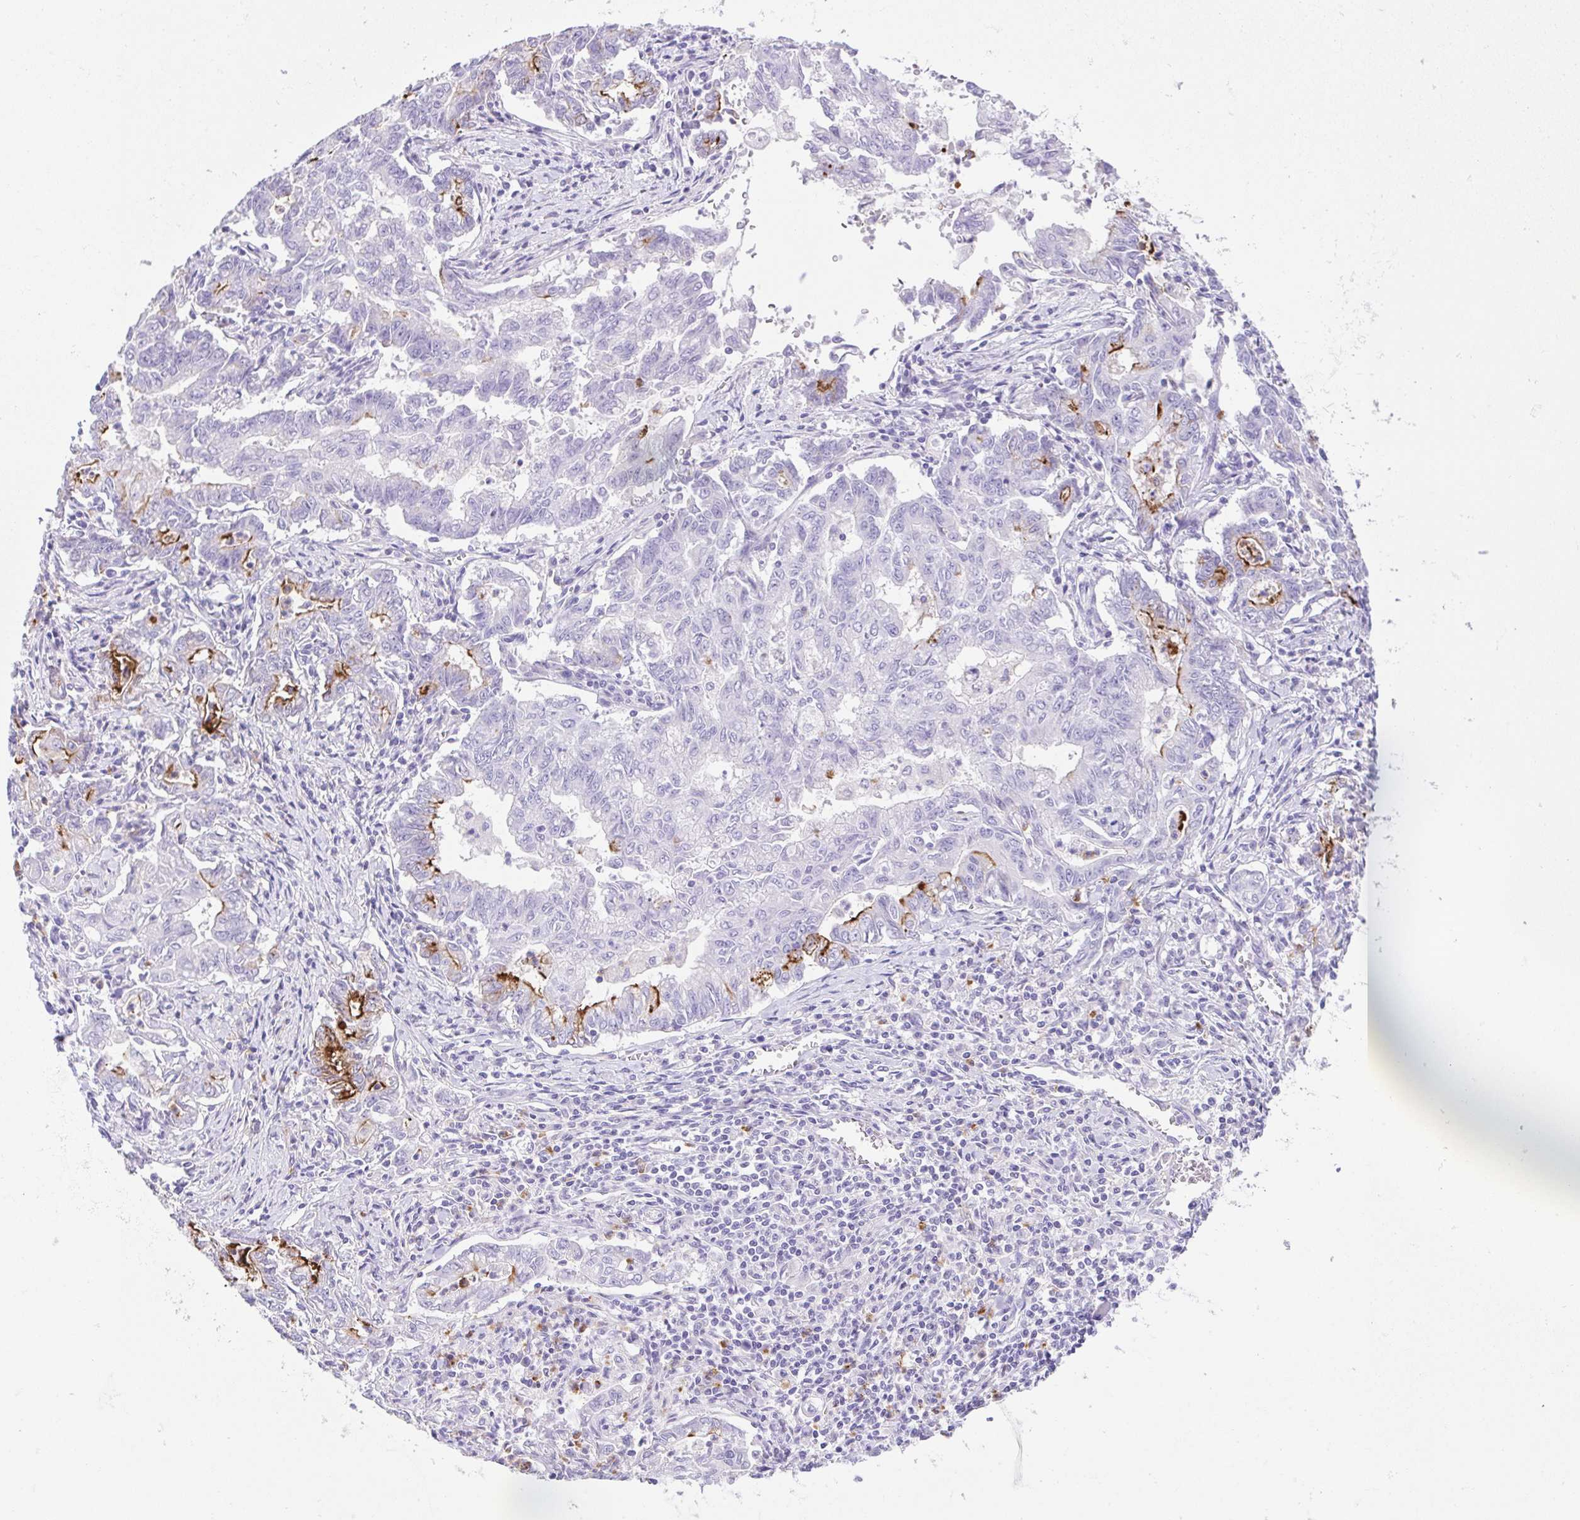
{"staining": {"intensity": "strong", "quantity": "<25%", "location": "cytoplasmic/membranous"}, "tissue": "stomach cancer", "cell_type": "Tumor cells", "image_type": "cancer", "snomed": [{"axis": "morphology", "description": "Adenocarcinoma, NOS"}, {"axis": "topography", "description": "Stomach, upper"}], "caption": "Stomach cancer stained with DAB (3,3'-diaminobenzidine) immunohistochemistry displays medium levels of strong cytoplasmic/membranous expression in about <25% of tumor cells.", "gene": "ARPP21", "patient": {"sex": "female", "age": 79}}